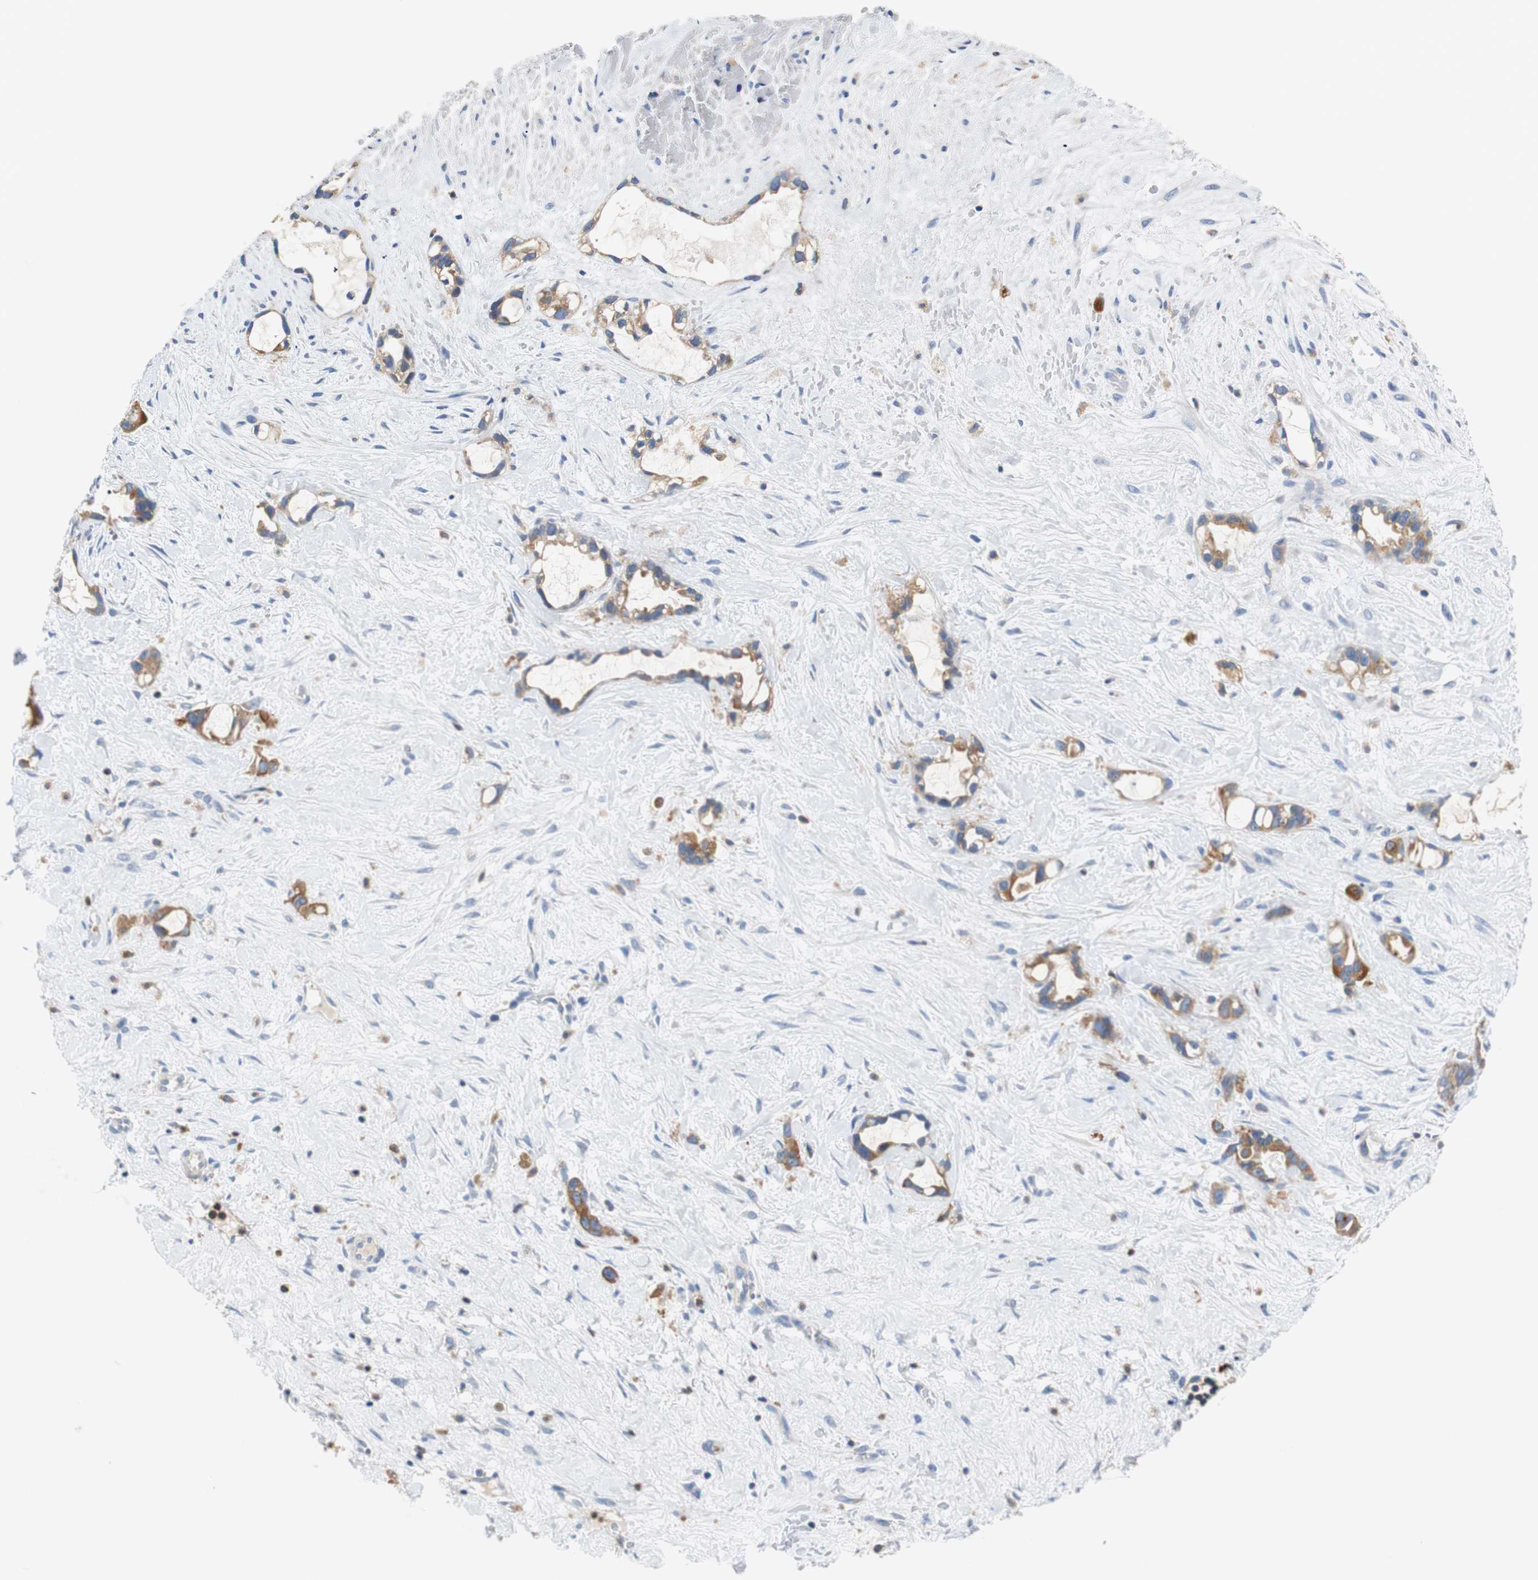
{"staining": {"intensity": "moderate", "quantity": ">75%", "location": "cytoplasmic/membranous"}, "tissue": "liver cancer", "cell_type": "Tumor cells", "image_type": "cancer", "snomed": [{"axis": "morphology", "description": "Cholangiocarcinoma"}, {"axis": "topography", "description": "Liver"}], "caption": "Immunohistochemistry image of neoplastic tissue: human cholangiocarcinoma (liver) stained using immunohistochemistry (IHC) demonstrates medium levels of moderate protein expression localized specifically in the cytoplasmic/membranous of tumor cells, appearing as a cytoplasmic/membranous brown color.", "gene": "VAMP8", "patient": {"sex": "female", "age": 65}}